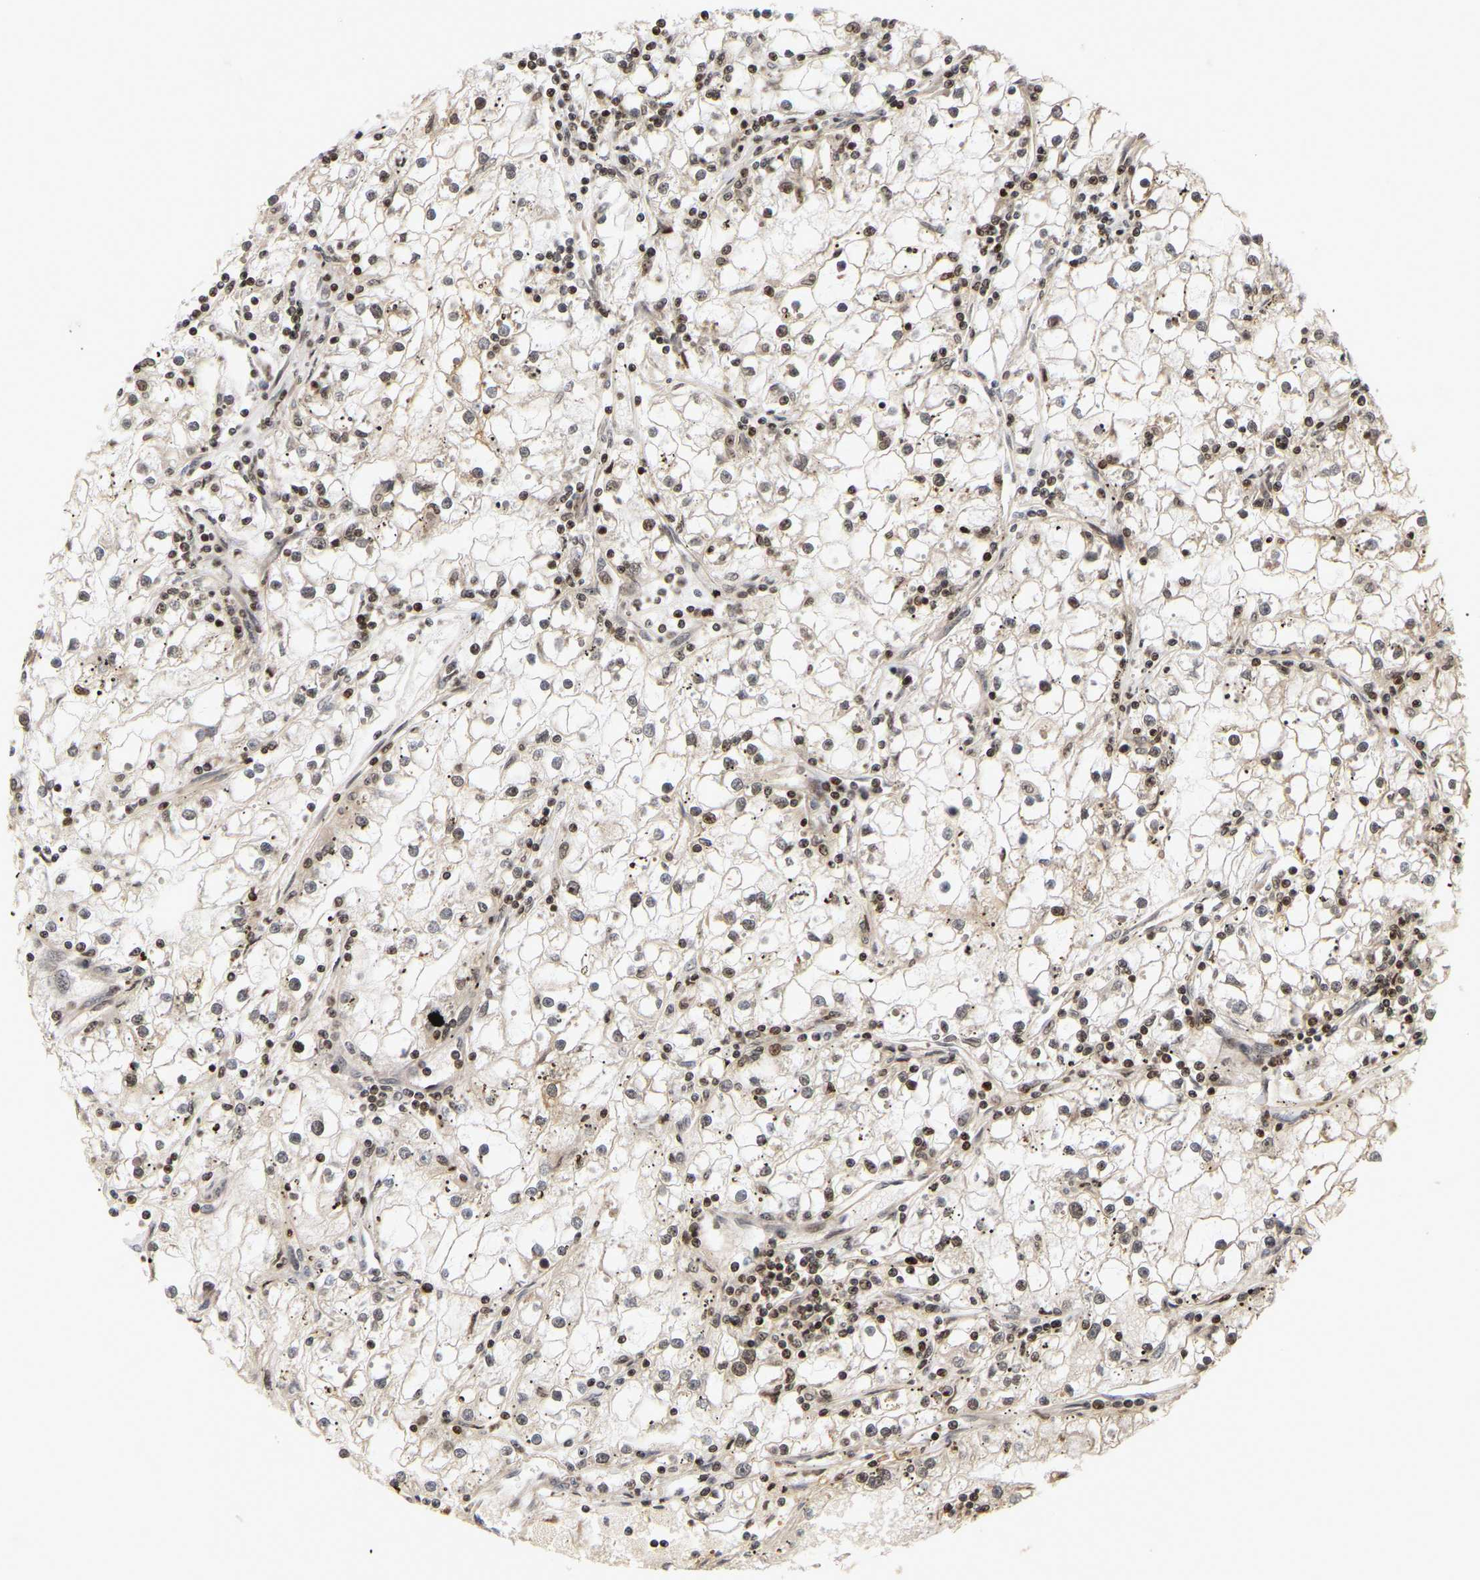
{"staining": {"intensity": "weak", "quantity": "<25%", "location": "nuclear"}, "tissue": "renal cancer", "cell_type": "Tumor cells", "image_type": "cancer", "snomed": [{"axis": "morphology", "description": "Adenocarcinoma, NOS"}, {"axis": "topography", "description": "Kidney"}], "caption": "High power microscopy photomicrograph of an immunohistochemistry micrograph of renal cancer, revealing no significant positivity in tumor cells.", "gene": "NFE2L2", "patient": {"sex": "male", "age": 56}}